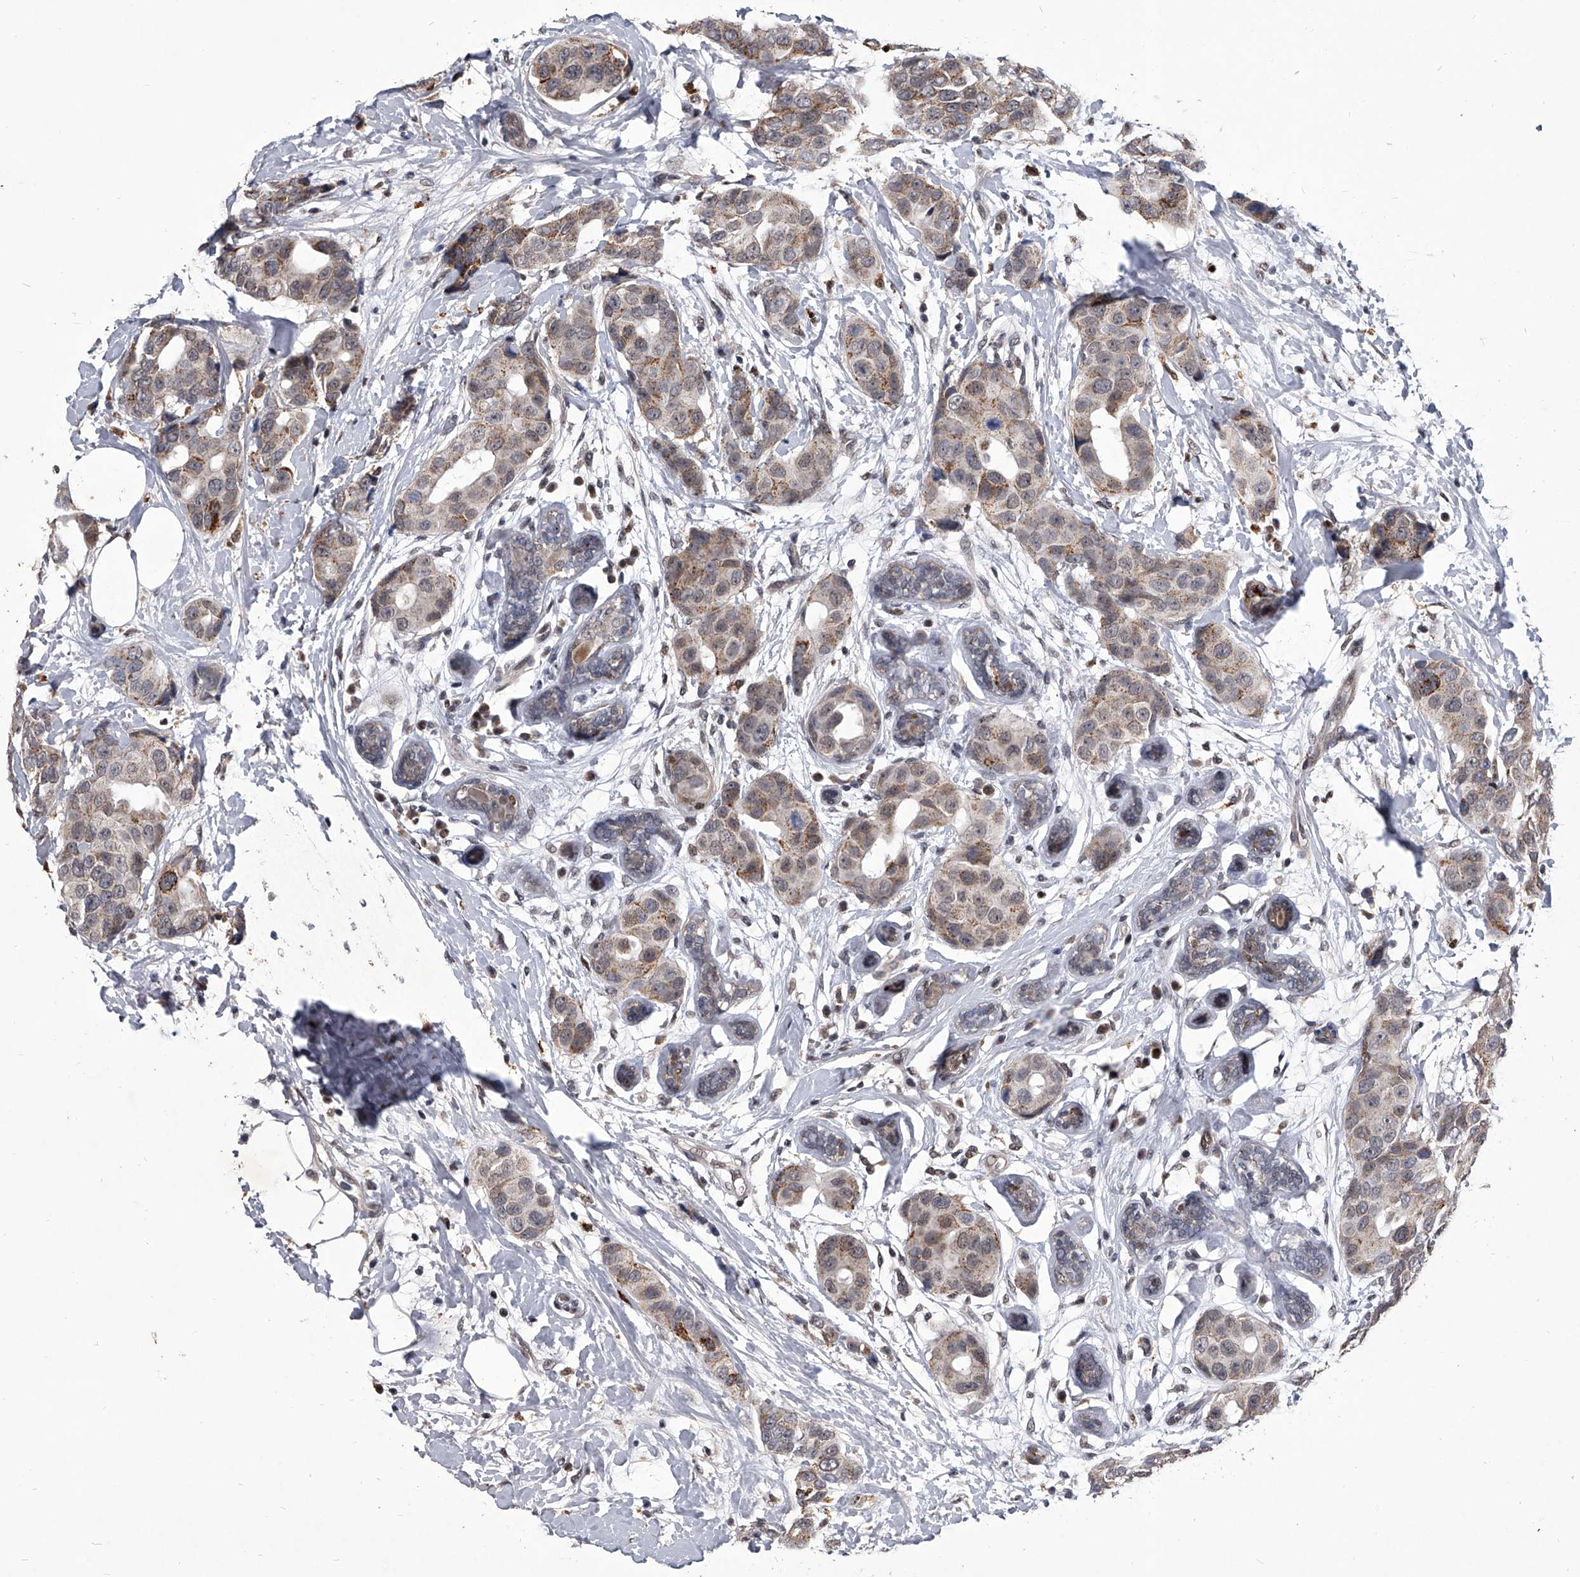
{"staining": {"intensity": "weak", "quantity": "25%-75%", "location": "cytoplasmic/membranous"}, "tissue": "breast cancer", "cell_type": "Tumor cells", "image_type": "cancer", "snomed": [{"axis": "morphology", "description": "Normal tissue, NOS"}, {"axis": "morphology", "description": "Duct carcinoma"}, {"axis": "topography", "description": "Breast"}], "caption": "Breast cancer stained with a brown dye demonstrates weak cytoplasmic/membranous positive positivity in about 25%-75% of tumor cells.", "gene": "CMTR1", "patient": {"sex": "female", "age": 39}}